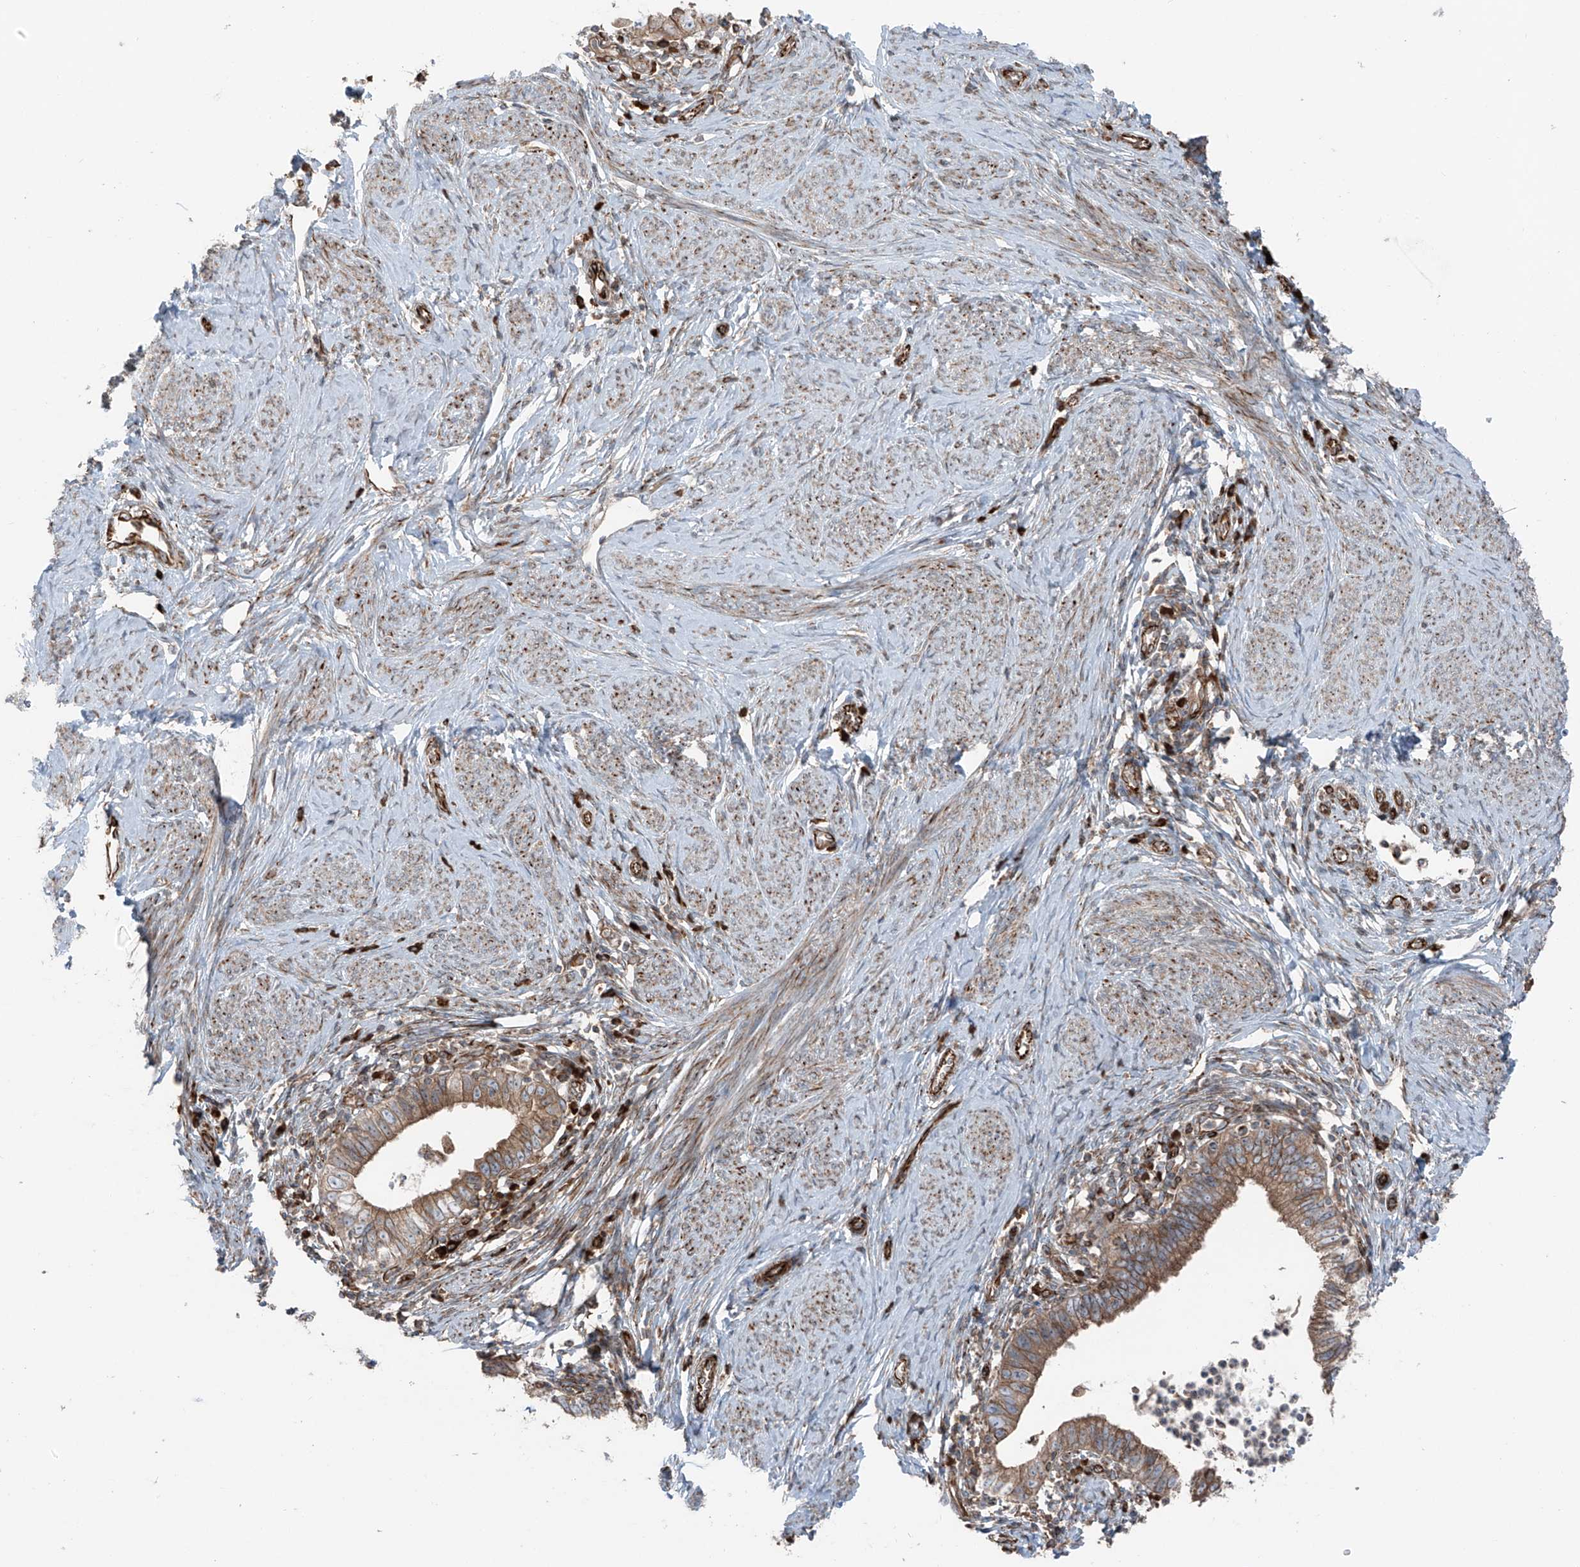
{"staining": {"intensity": "moderate", "quantity": ">75%", "location": "cytoplasmic/membranous"}, "tissue": "cervical cancer", "cell_type": "Tumor cells", "image_type": "cancer", "snomed": [{"axis": "morphology", "description": "Adenocarcinoma, NOS"}, {"axis": "topography", "description": "Cervix"}], "caption": "Protein expression analysis of cervical cancer (adenocarcinoma) demonstrates moderate cytoplasmic/membranous expression in approximately >75% of tumor cells.", "gene": "ERLEC1", "patient": {"sex": "female", "age": 36}}